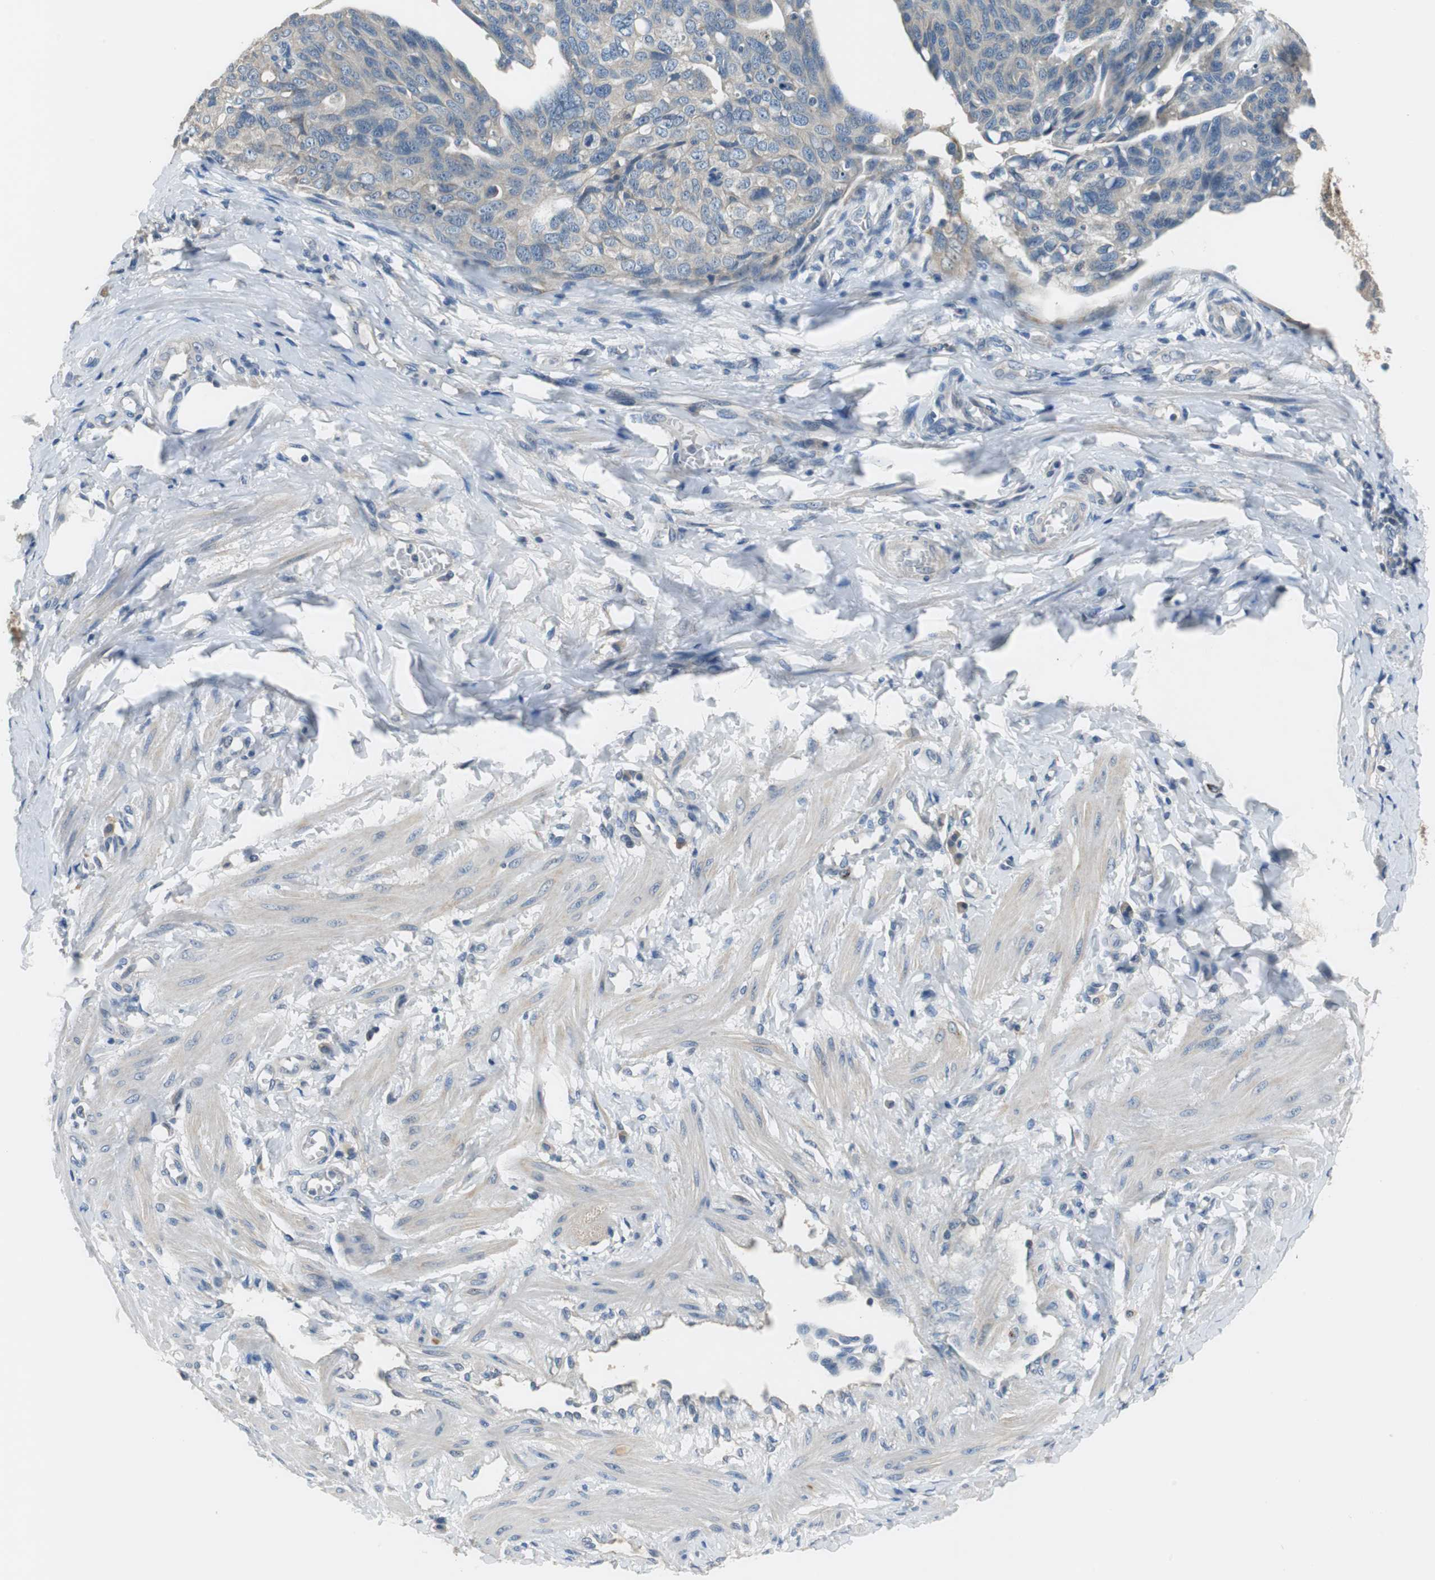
{"staining": {"intensity": "weak", "quantity": "25%-75%", "location": "cytoplasmic/membranous"}, "tissue": "ovarian cancer", "cell_type": "Tumor cells", "image_type": "cancer", "snomed": [{"axis": "morphology", "description": "Carcinoma, endometroid"}, {"axis": "topography", "description": "Ovary"}], "caption": "Endometroid carcinoma (ovarian) tissue shows weak cytoplasmic/membranous staining in about 25%-75% of tumor cells, visualized by immunohistochemistry.", "gene": "FADS2", "patient": {"sex": "female", "age": 60}}